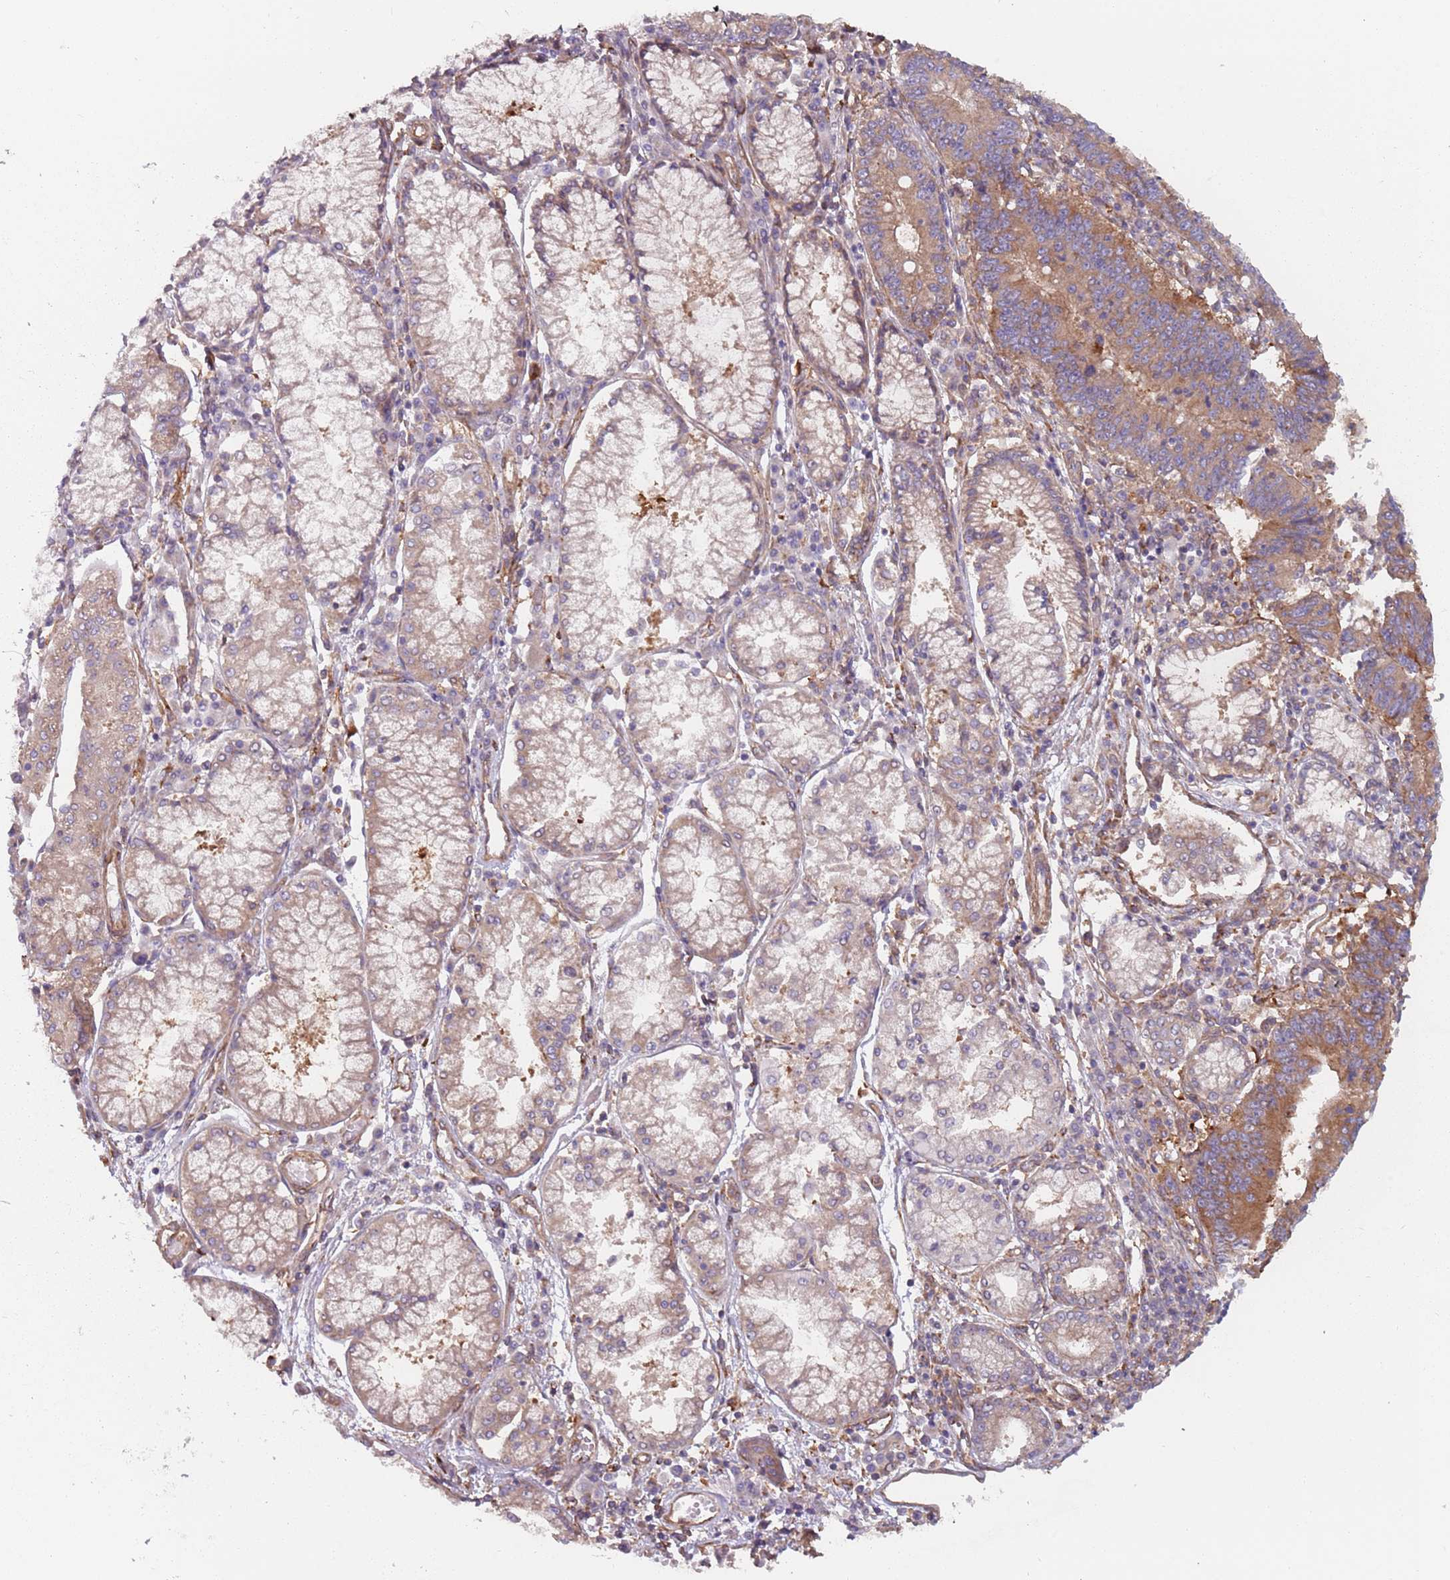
{"staining": {"intensity": "moderate", "quantity": ">75%", "location": "cytoplasmic/membranous"}, "tissue": "stomach cancer", "cell_type": "Tumor cells", "image_type": "cancer", "snomed": [{"axis": "morphology", "description": "Adenocarcinoma, NOS"}, {"axis": "topography", "description": "Stomach"}], "caption": "Human stomach cancer (adenocarcinoma) stained with a brown dye reveals moderate cytoplasmic/membranous positive staining in about >75% of tumor cells.", "gene": "SPDL1", "patient": {"sex": "male", "age": 59}}